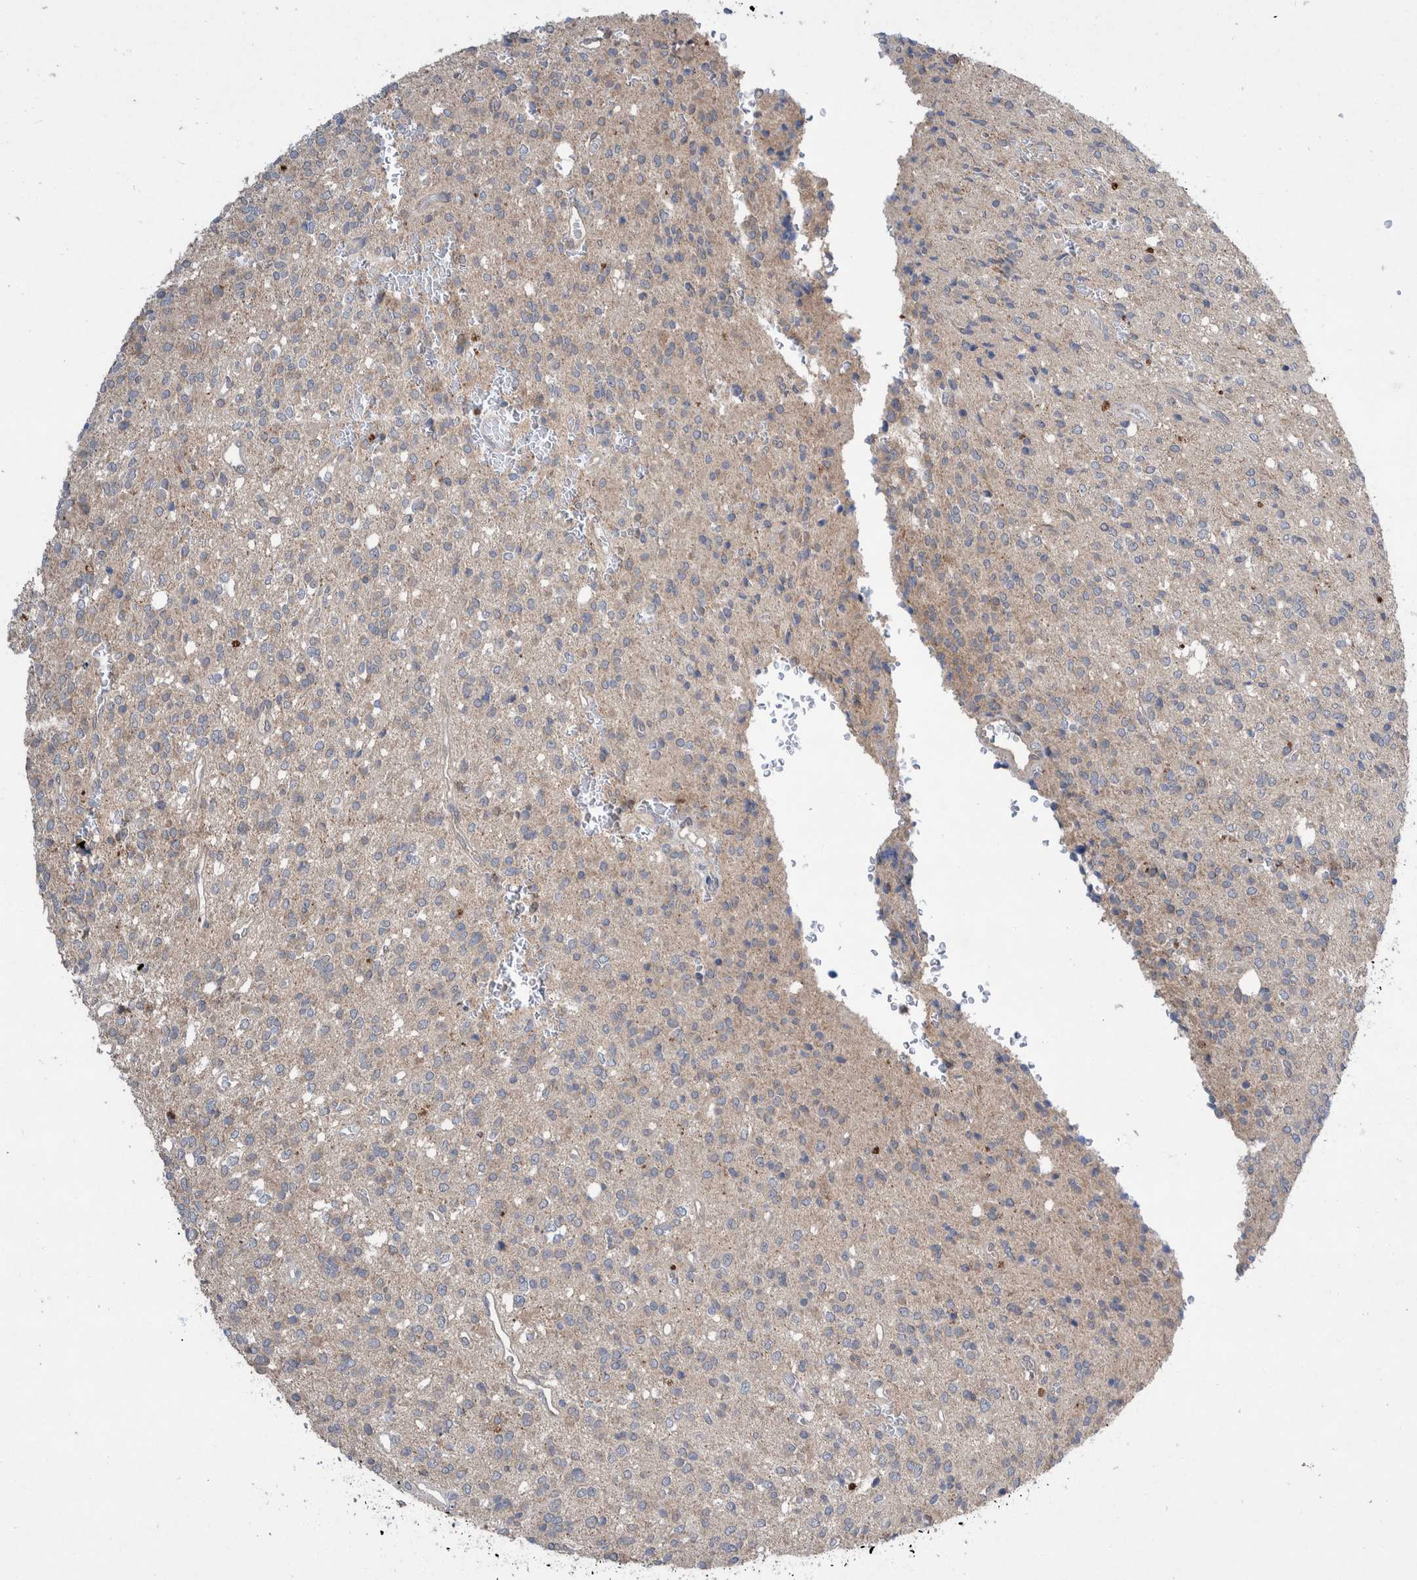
{"staining": {"intensity": "negative", "quantity": "none", "location": "none"}, "tissue": "glioma", "cell_type": "Tumor cells", "image_type": "cancer", "snomed": [{"axis": "morphology", "description": "Glioma, malignant, High grade"}, {"axis": "topography", "description": "Brain"}], "caption": "IHC histopathology image of glioma stained for a protein (brown), which shows no staining in tumor cells.", "gene": "PLPBP", "patient": {"sex": "male", "age": 34}}